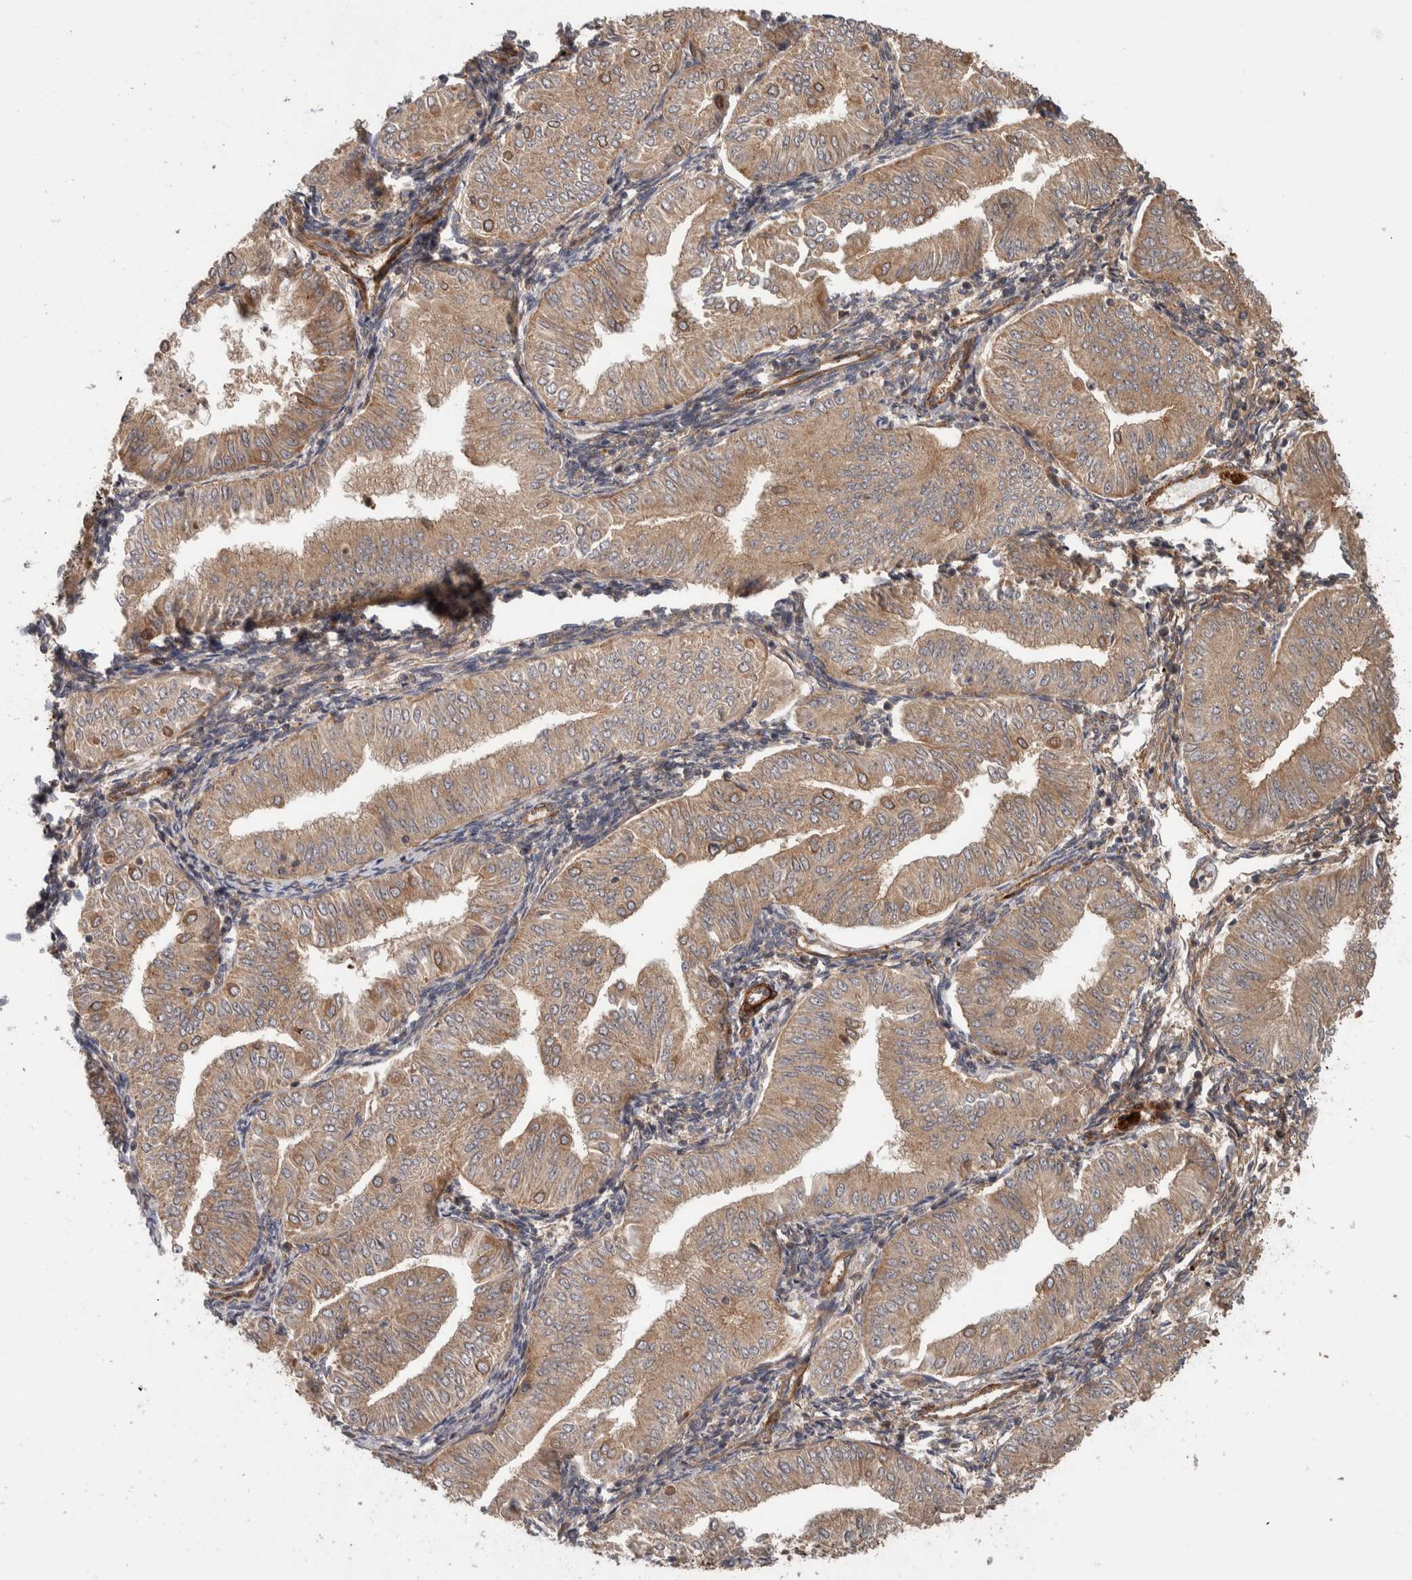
{"staining": {"intensity": "weak", "quantity": ">75%", "location": "cytoplasmic/membranous"}, "tissue": "endometrial cancer", "cell_type": "Tumor cells", "image_type": "cancer", "snomed": [{"axis": "morphology", "description": "Normal tissue, NOS"}, {"axis": "morphology", "description": "Adenocarcinoma, NOS"}, {"axis": "topography", "description": "Endometrium"}], "caption": "An immunohistochemistry (IHC) histopathology image of tumor tissue is shown. Protein staining in brown shows weak cytoplasmic/membranous positivity in adenocarcinoma (endometrial) within tumor cells. (brown staining indicates protein expression, while blue staining denotes nuclei).", "gene": "SYNRG", "patient": {"sex": "female", "age": 53}}